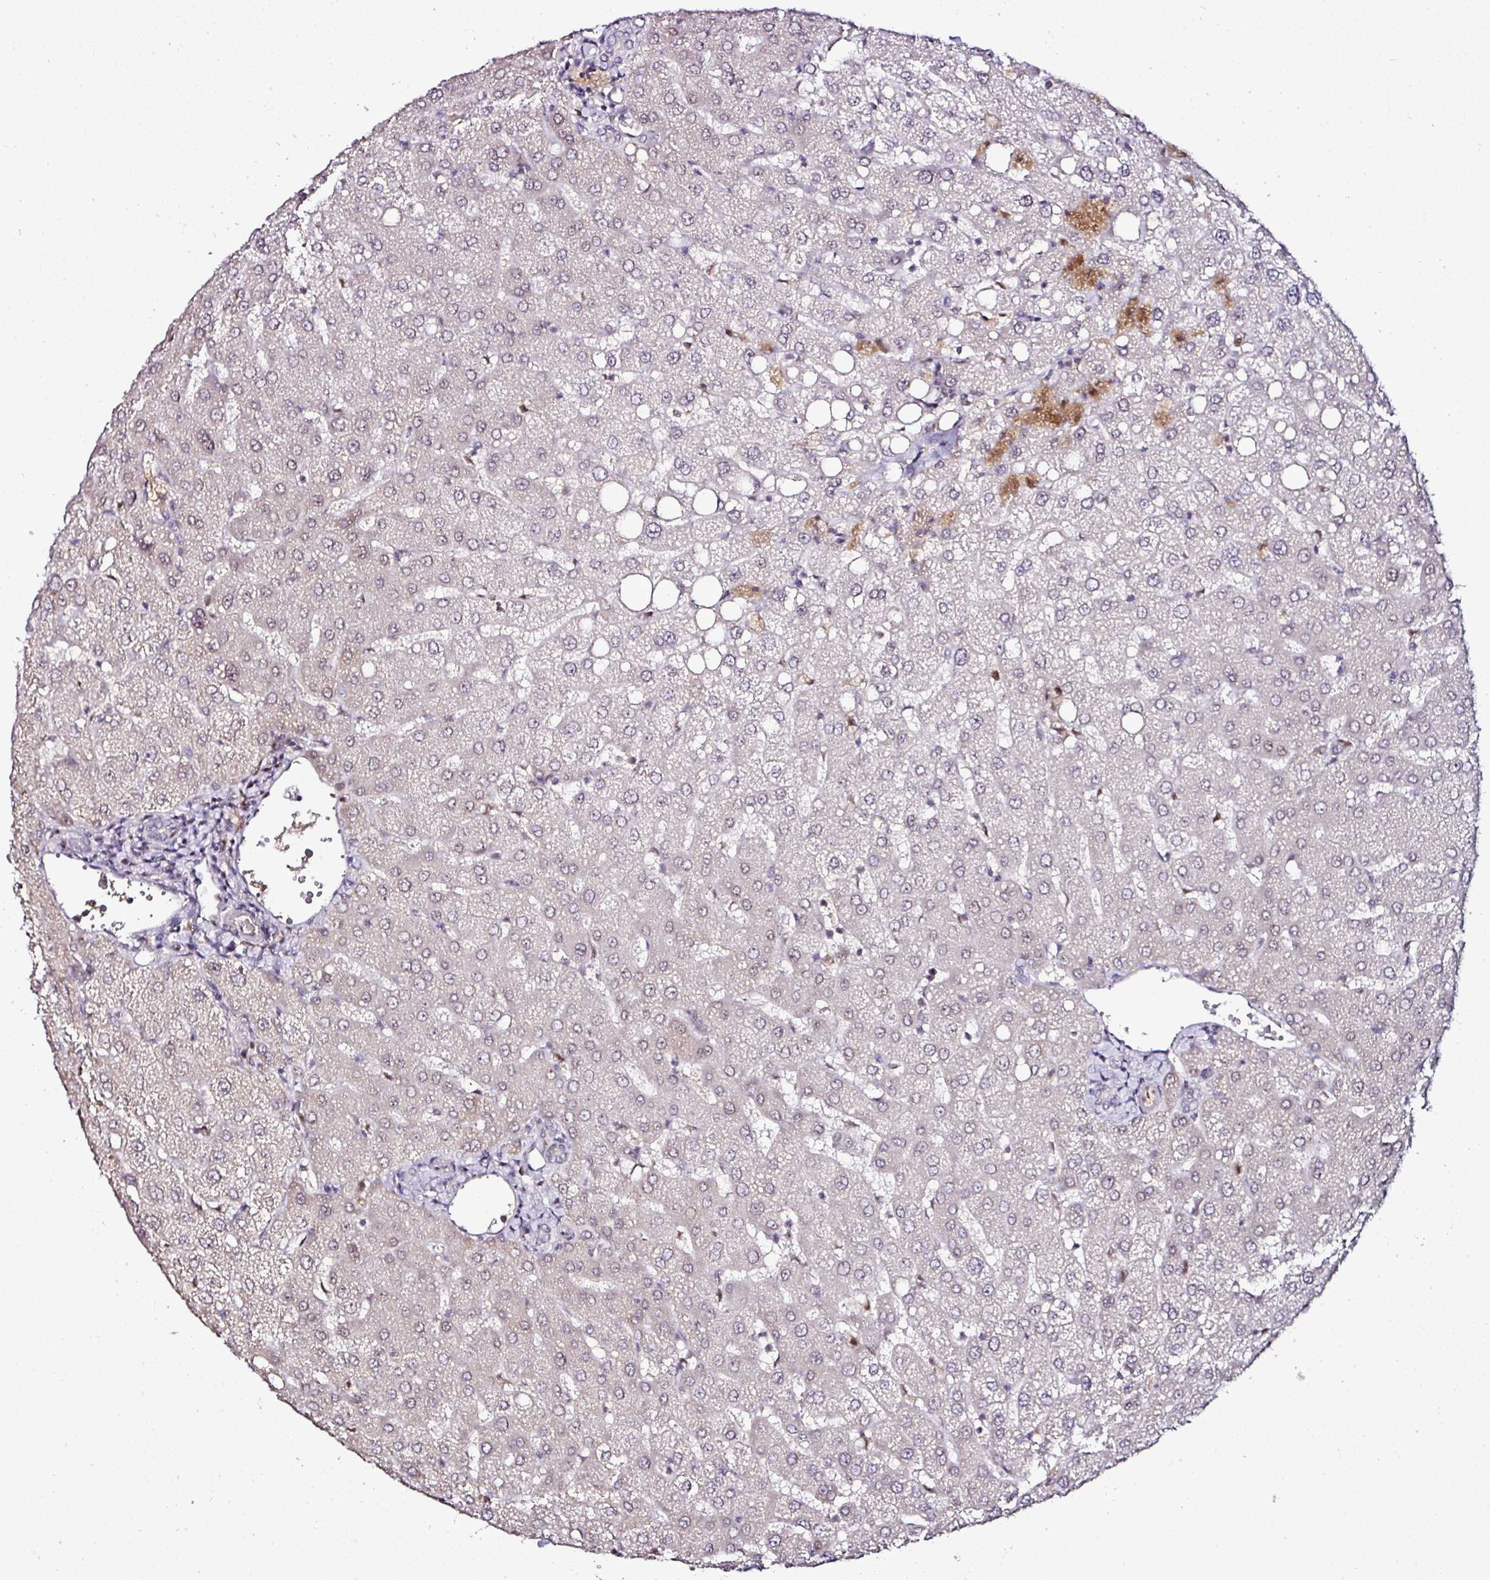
{"staining": {"intensity": "negative", "quantity": "none", "location": "none"}, "tissue": "liver", "cell_type": "Cholangiocytes", "image_type": "normal", "snomed": [{"axis": "morphology", "description": "Normal tissue, NOS"}, {"axis": "topography", "description": "Liver"}], "caption": "Immunohistochemistry micrograph of benign liver: human liver stained with DAB shows no significant protein expression in cholangiocytes. Brightfield microscopy of IHC stained with DAB (brown) and hematoxylin (blue), captured at high magnification.", "gene": "KLF16", "patient": {"sex": "female", "age": 54}}